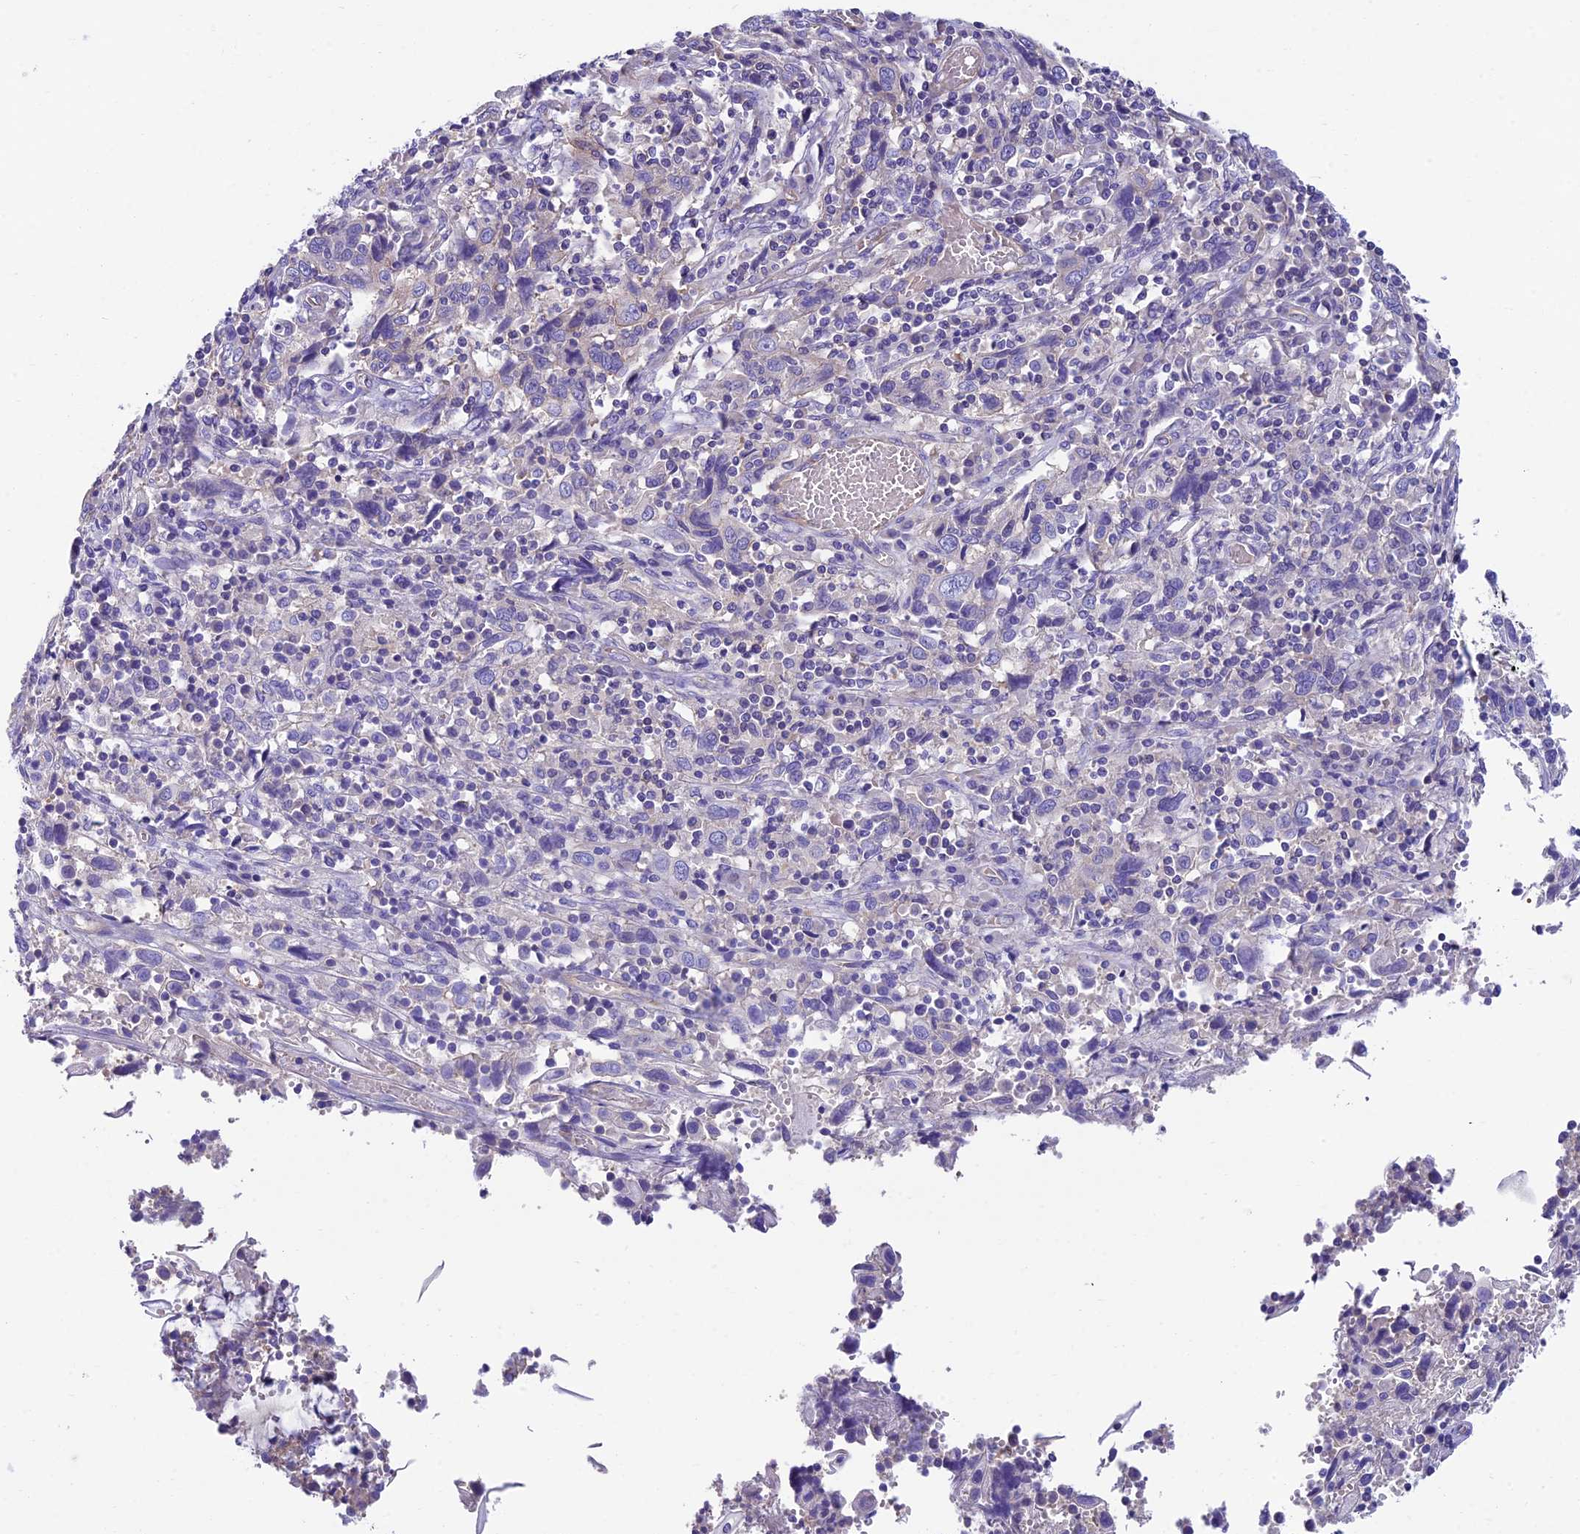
{"staining": {"intensity": "negative", "quantity": "none", "location": "none"}, "tissue": "cervical cancer", "cell_type": "Tumor cells", "image_type": "cancer", "snomed": [{"axis": "morphology", "description": "Squamous cell carcinoma, NOS"}, {"axis": "topography", "description": "Cervix"}], "caption": "There is no significant expression in tumor cells of squamous cell carcinoma (cervical).", "gene": "PPFIA3", "patient": {"sex": "female", "age": 46}}